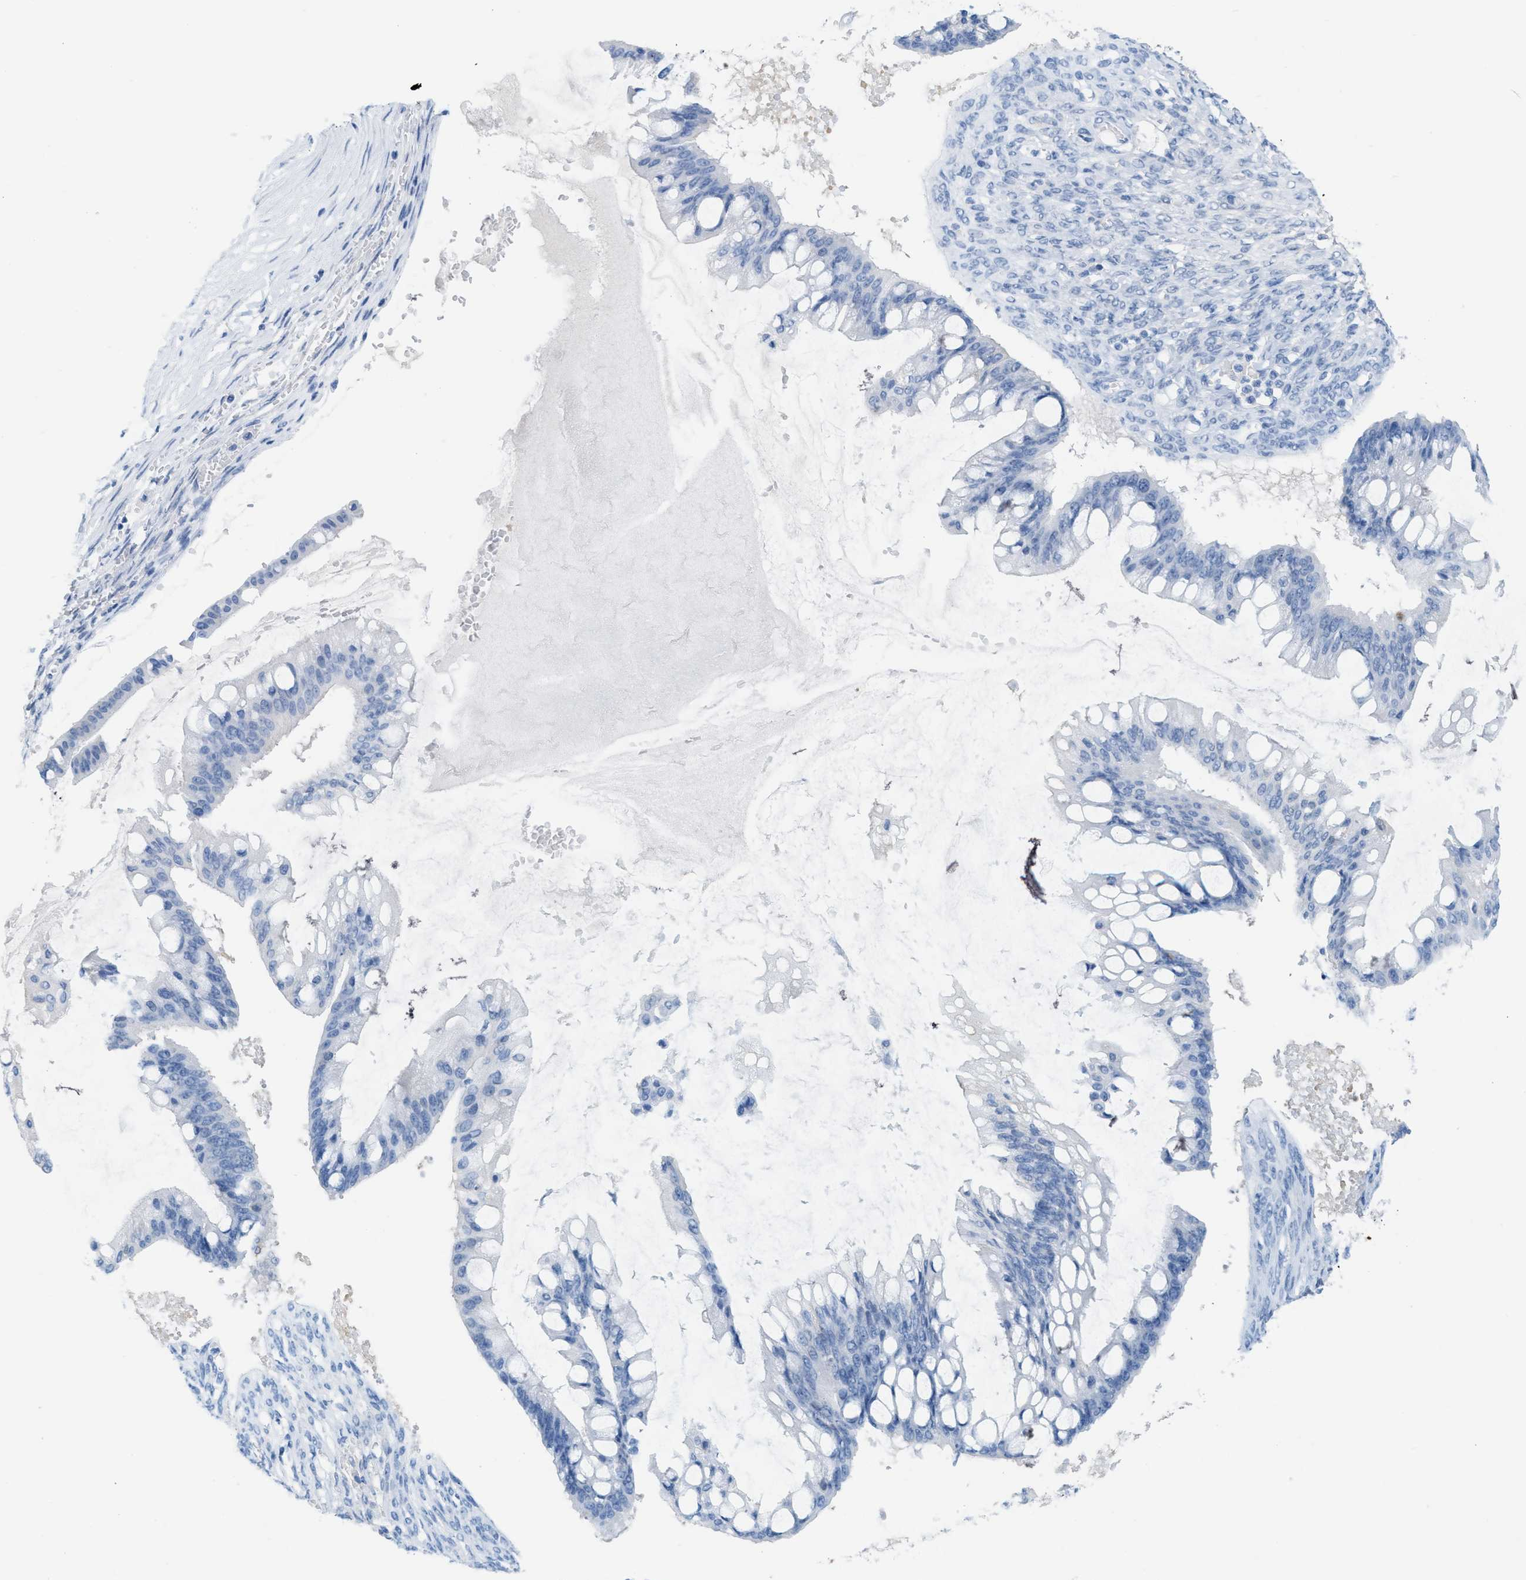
{"staining": {"intensity": "negative", "quantity": "none", "location": "none"}, "tissue": "ovarian cancer", "cell_type": "Tumor cells", "image_type": "cancer", "snomed": [{"axis": "morphology", "description": "Cystadenocarcinoma, mucinous, NOS"}, {"axis": "topography", "description": "Ovary"}], "caption": "The IHC histopathology image has no significant staining in tumor cells of mucinous cystadenocarcinoma (ovarian) tissue.", "gene": "ASGR1", "patient": {"sex": "female", "age": 73}}